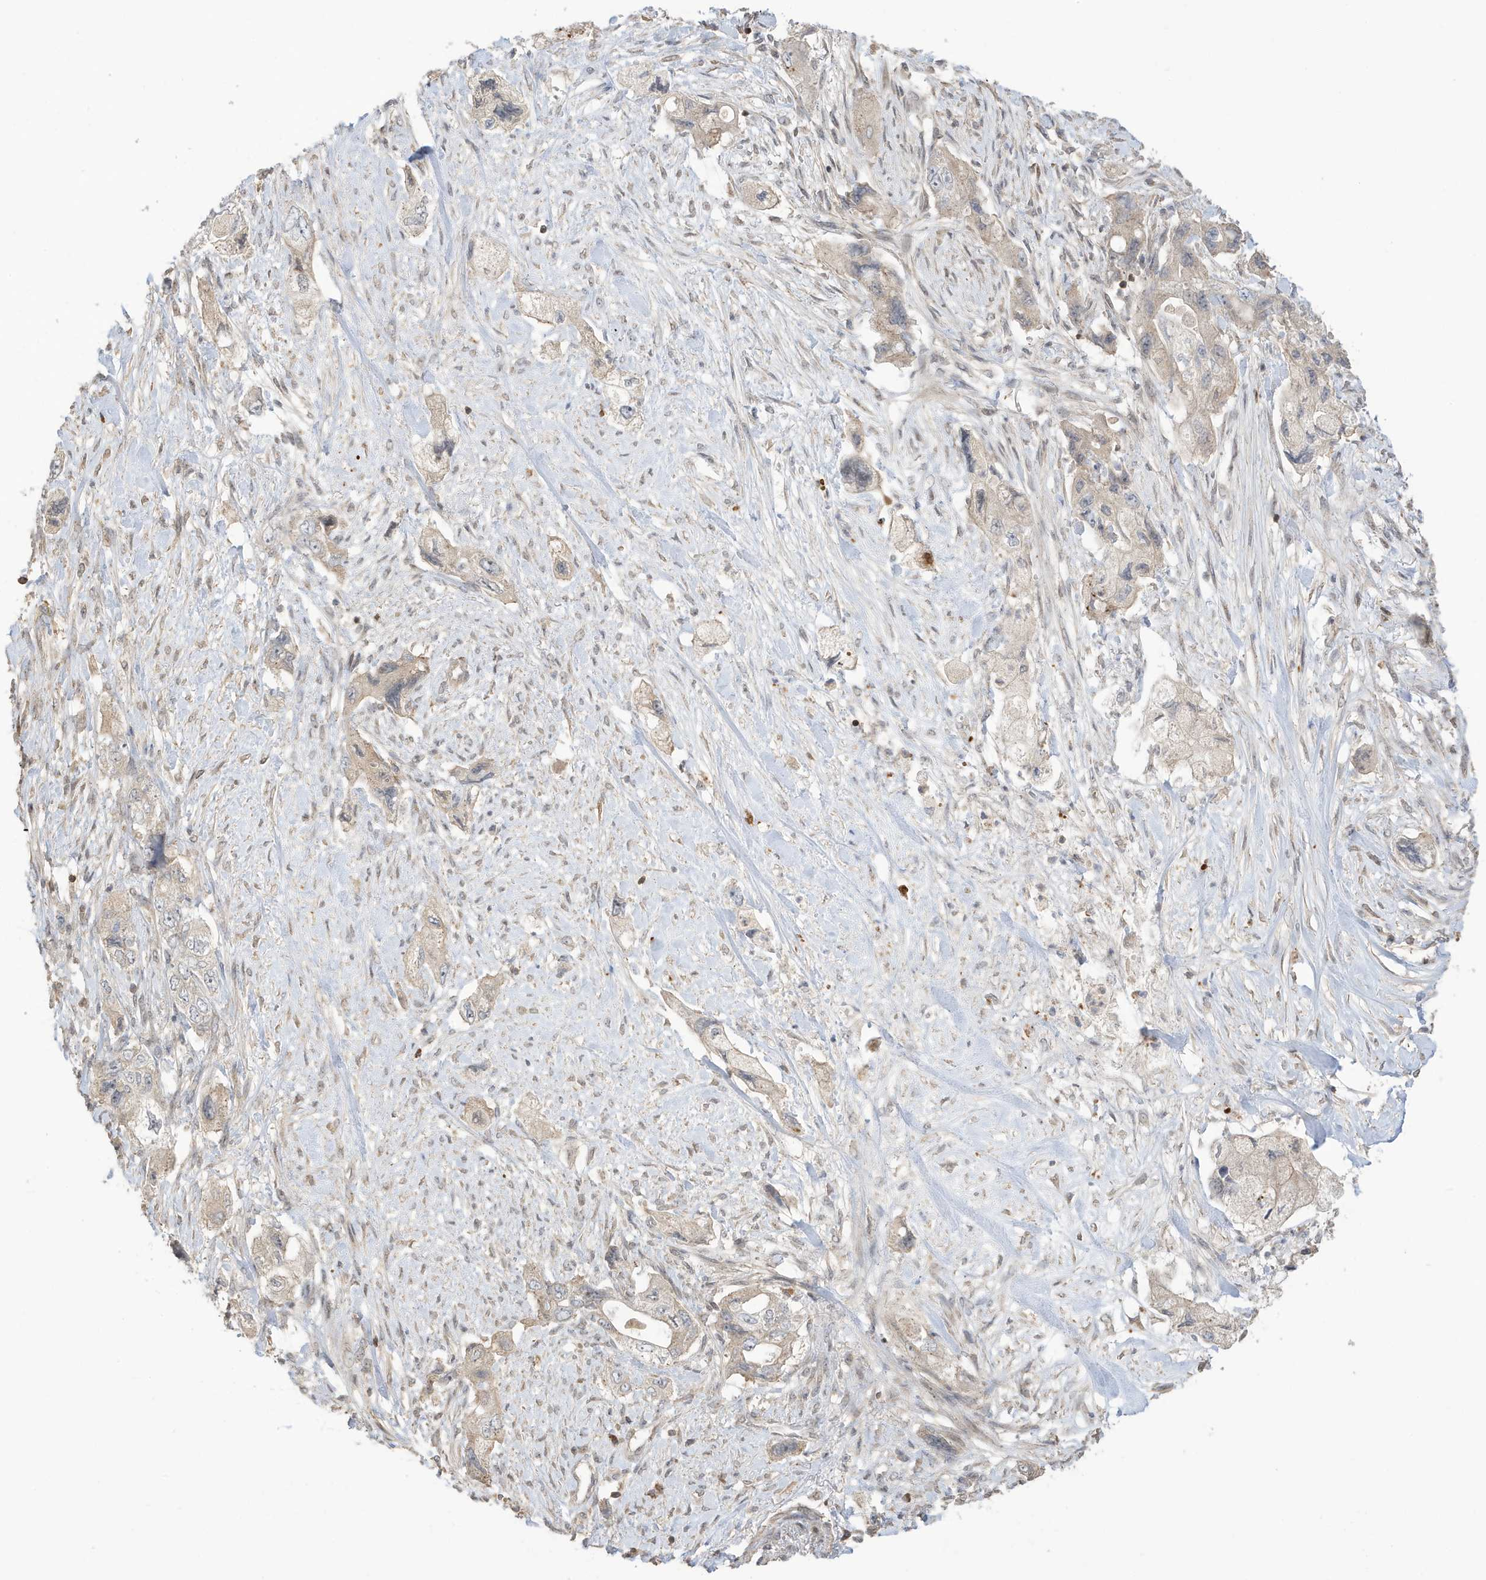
{"staining": {"intensity": "weak", "quantity": ">75%", "location": "cytoplasmic/membranous"}, "tissue": "pancreatic cancer", "cell_type": "Tumor cells", "image_type": "cancer", "snomed": [{"axis": "morphology", "description": "Adenocarcinoma, NOS"}, {"axis": "topography", "description": "Pancreas"}], "caption": "A micrograph showing weak cytoplasmic/membranous staining in approximately >75% of tumor cells in pancreatic adenocarcinoma, as visualized by brown immunohistochemical staining.", "gene": "TAB3", "patient": {"sex": "female", "age": 73}}